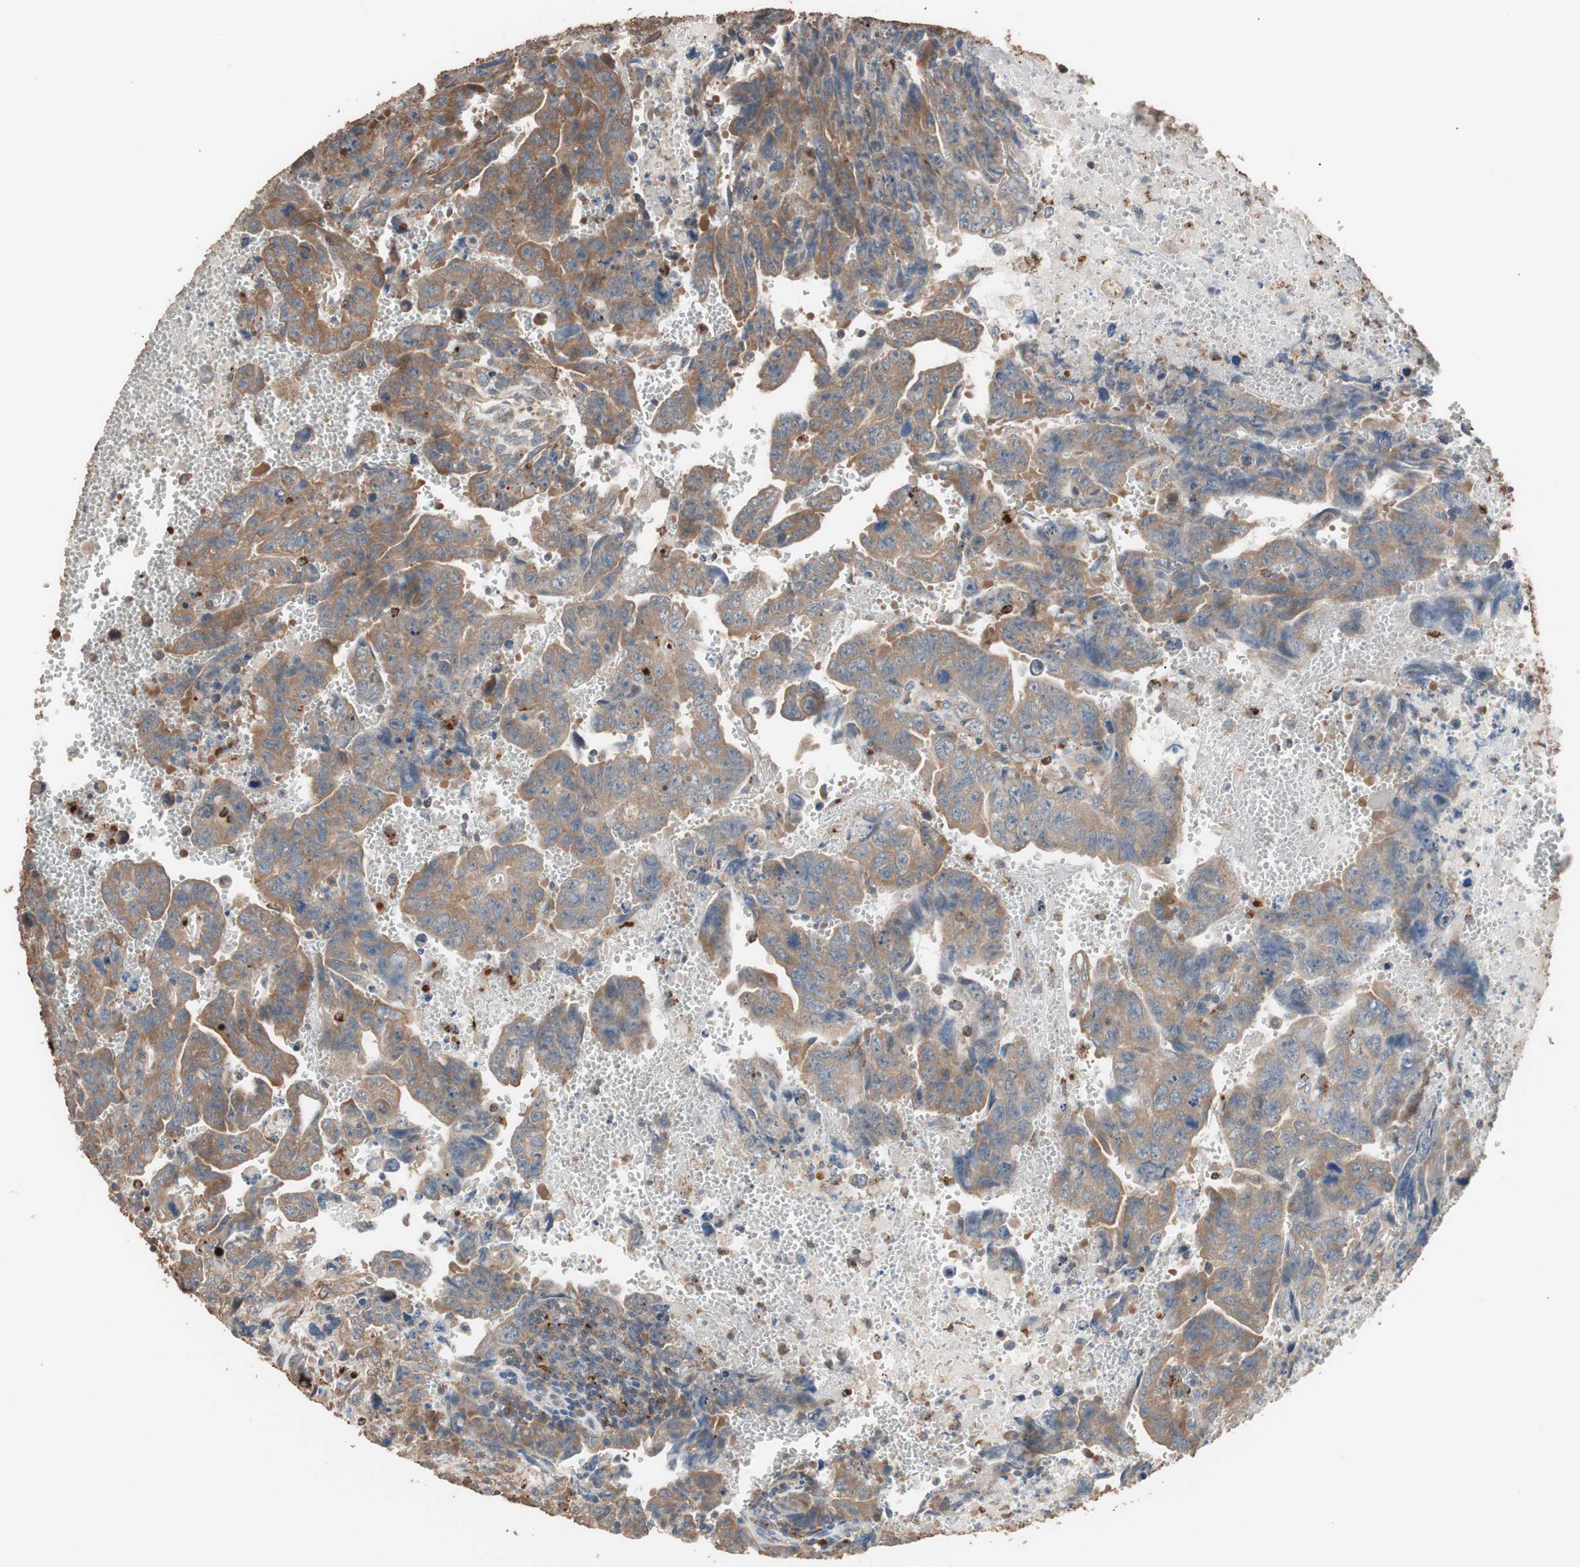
{"staining": {"intensity": "moderate", "quantity": ">75%", "location": "cytoplasmic/membranous"}, "tissue": "testis cancer", "cell_type": "Tumor cells", "image_type": "cancer", "snomed": [{"axis": "morphology", "description": "Carcinoma, Embryonal, NOS"}, {"axis": "topography", "description": "Testis"}], "caption": "Protein expression analysis of human embryonal carcinoma (testis) reveals moderate cytoplasmic/membranous staining in approximately >75% of tumor cells. Ihc stains the protein in brown and the nuclei are stained blue.", "gene": "CCT3", "patient": {"sex": "male", "age": 28}}